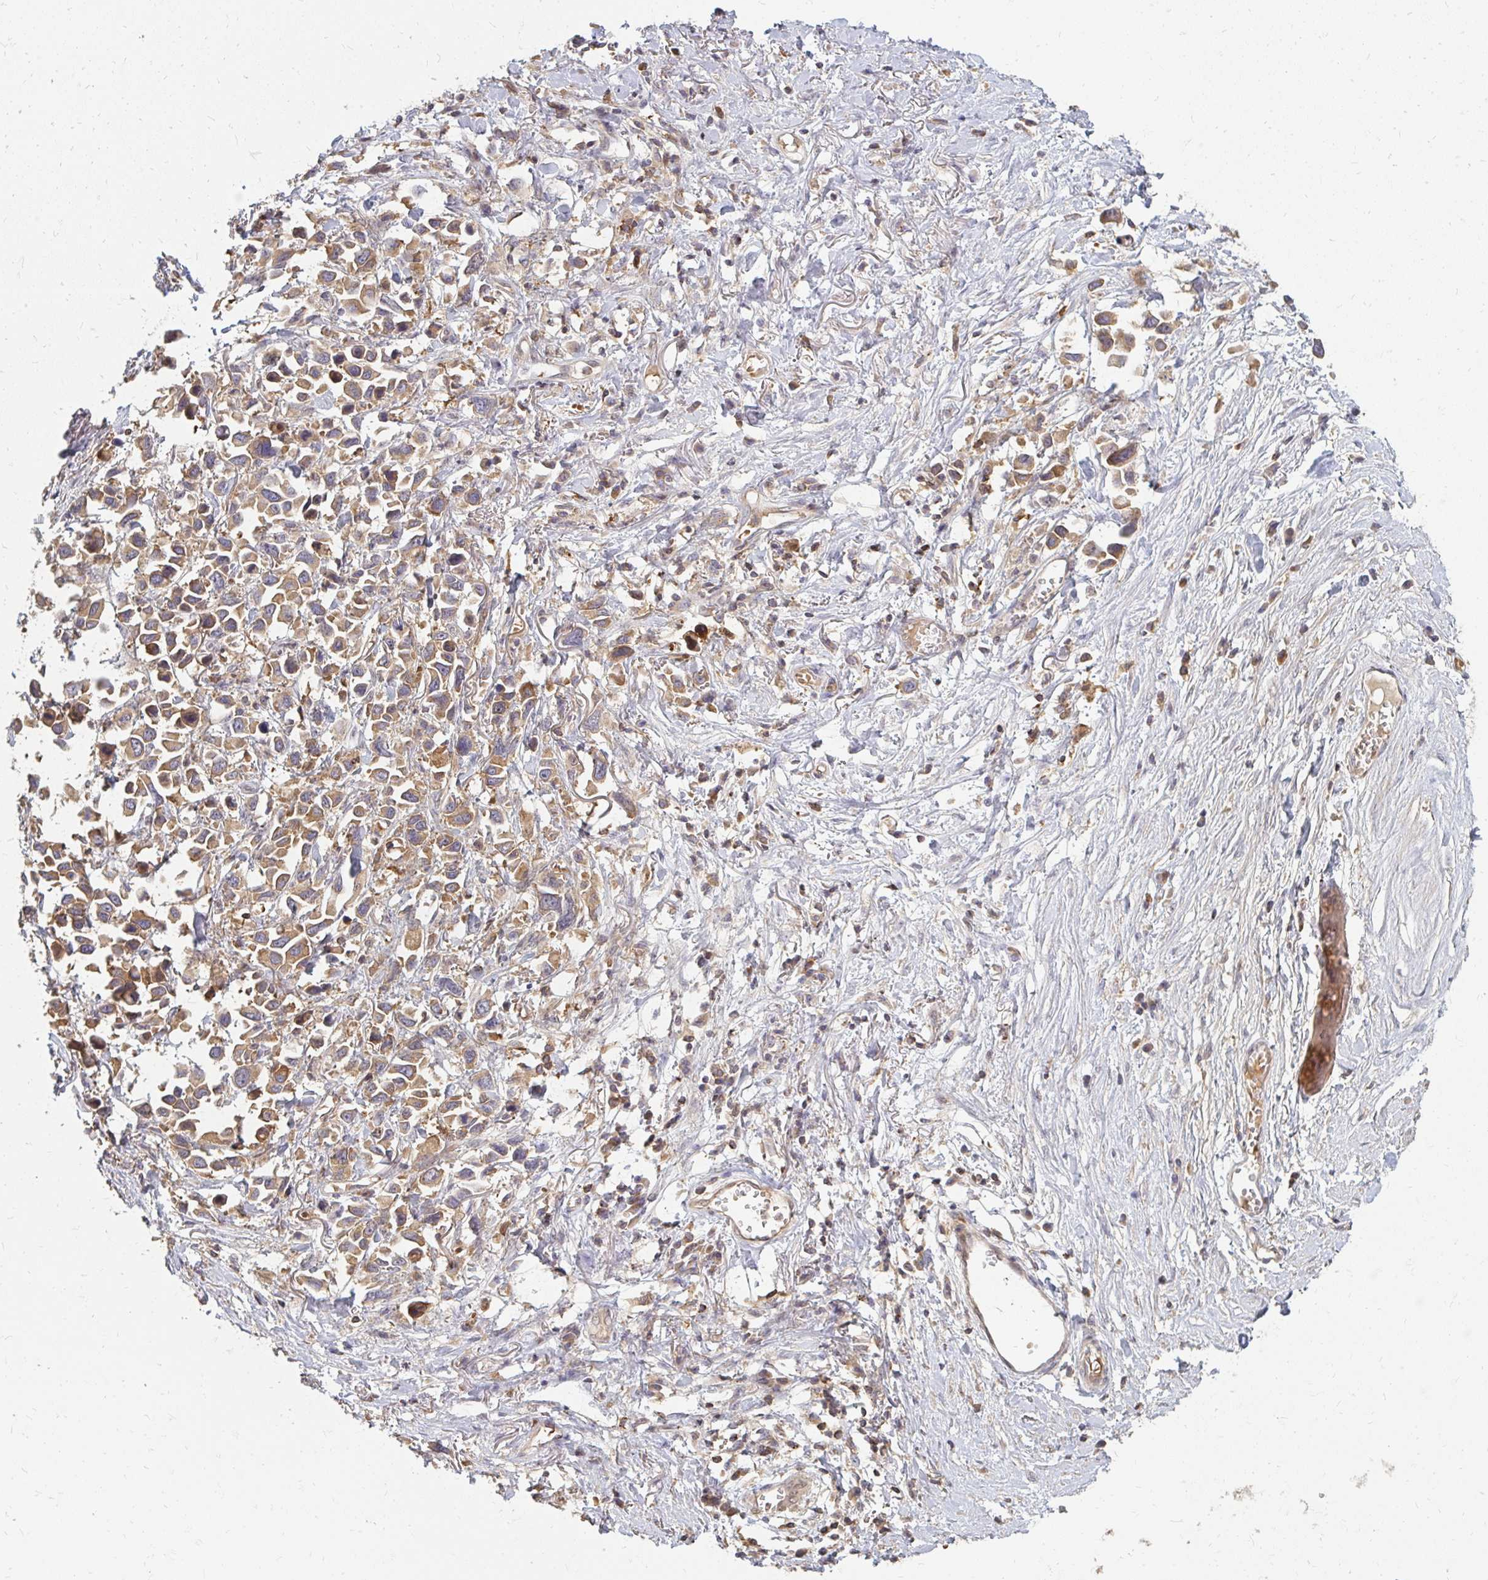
{"staining": {"intensity": "moderate", "quantity": ">75%", "location": "cytoplasmic/membranous"}, "tissue": "stomach cancer", "cell_type": "Tumor cells", "image_type": "cancer", "snomed": [{"axis": "morphology", "description": "Adenocarcinoma, NOS"}, {"axis": "topography", "description": "Stomach"}], "caption": "The immunohistochemical stain highlights moderate cytoplasmic/membranous staining in tumor cells of adenocarcinoma (stomach) tissue.", "gene": "ZNF285", "patient": {"sex": "female", "age": 81}}